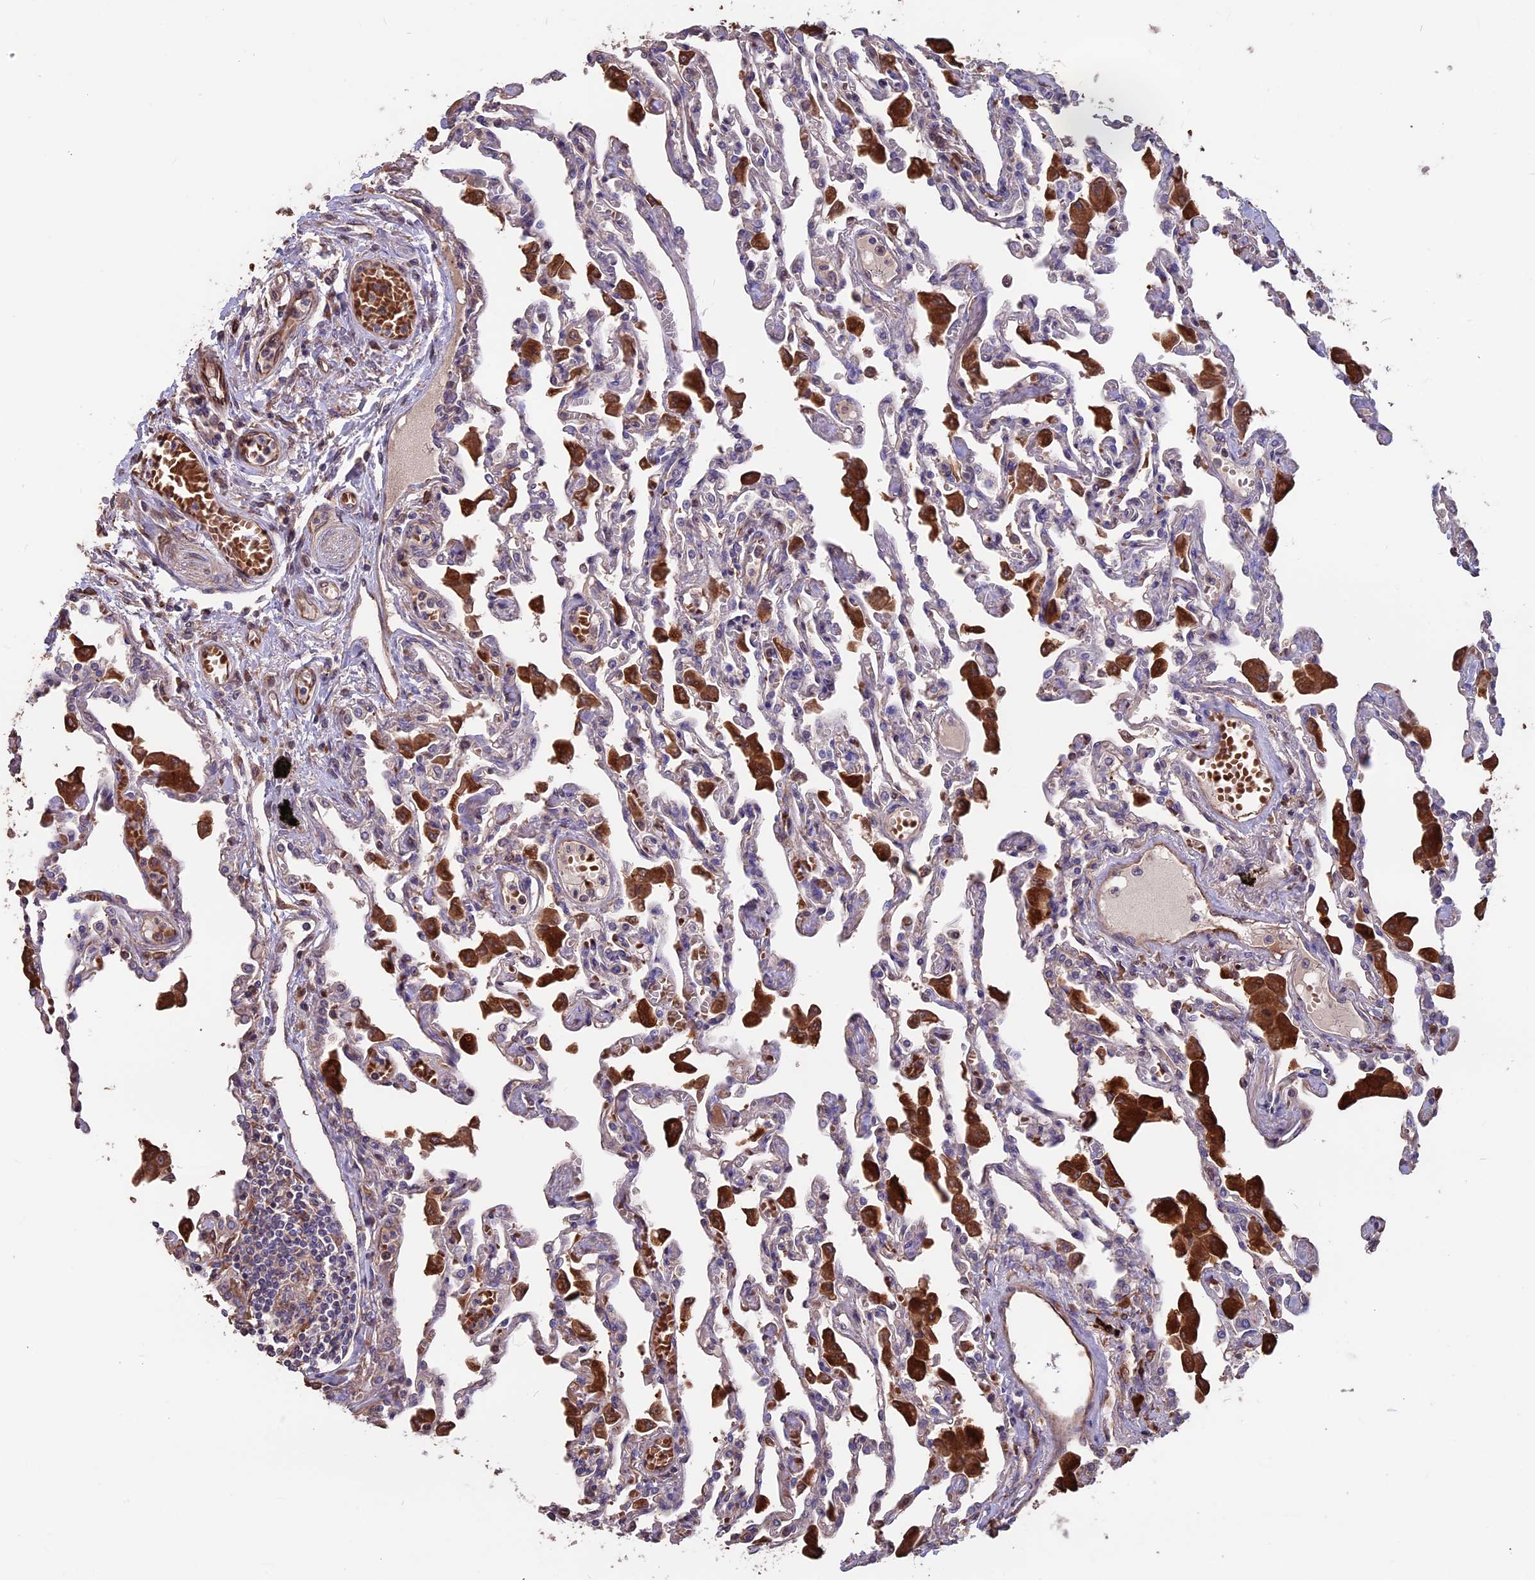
{"staining": {"intensity": "negative", "quantity": "none", "location": "none"}, "tissue": "lung", "cell_type": "Alveolar cells", "image_type": "normal", "snomed": [{"axis": "morphology", "description": "Normal tissue, NOS"}, {"axis": "topography", "description": "Bronchus"}, {"axis": "topography", "description": "Lung"}], "caption": "Immunohistochemistry of unremarkable lung shows no positivity in alveolar cells. The staining is performed using DAB (3,3'-diaminobenzidine) brown chromogen with nuclei counter-stained in using hematoxylin.", "gene": "SEH1L", "patient": {"sex": "female", "age": 49}}